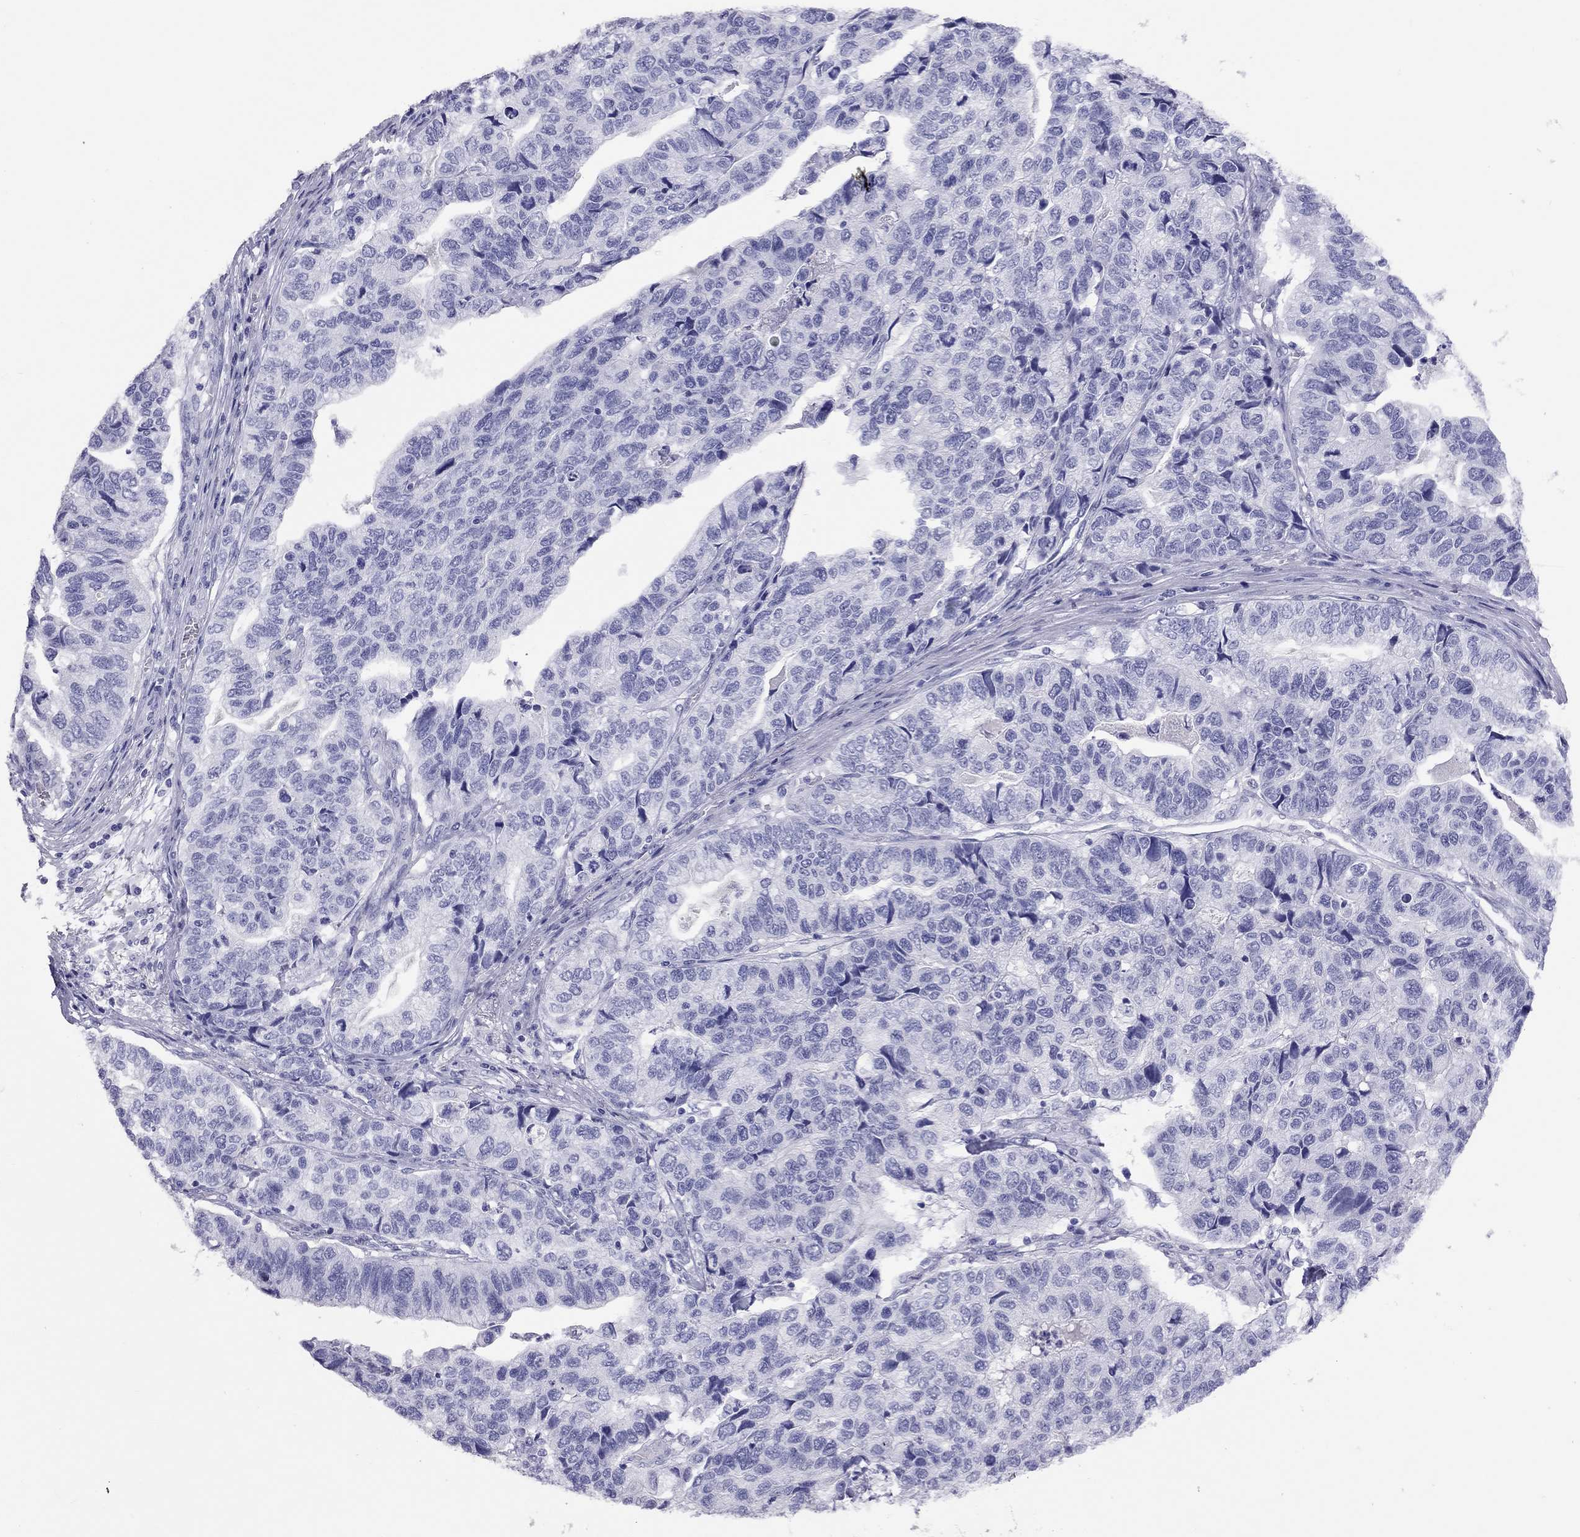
{"staining": {"intensity": "negative", "quantity": "none", "location": "none"}, "tissue": "stomach cancer", "cell_type": "Tumor cells", "image_type": "cancer", "snomed": [{"axis": "morphology", "description": "Adenocarcinoma, NOS"}, {"axis": "topography", "description": "Stomach, upper"}], "caption": "IHC histopathology image of neoplastic tissue: stomach cancer (adenocarcinoma) stained with DAB exhibits no significant protein staining in tumor cells.", "gene": "STAG3", "patient": {"sex": "female", "age": 67}}